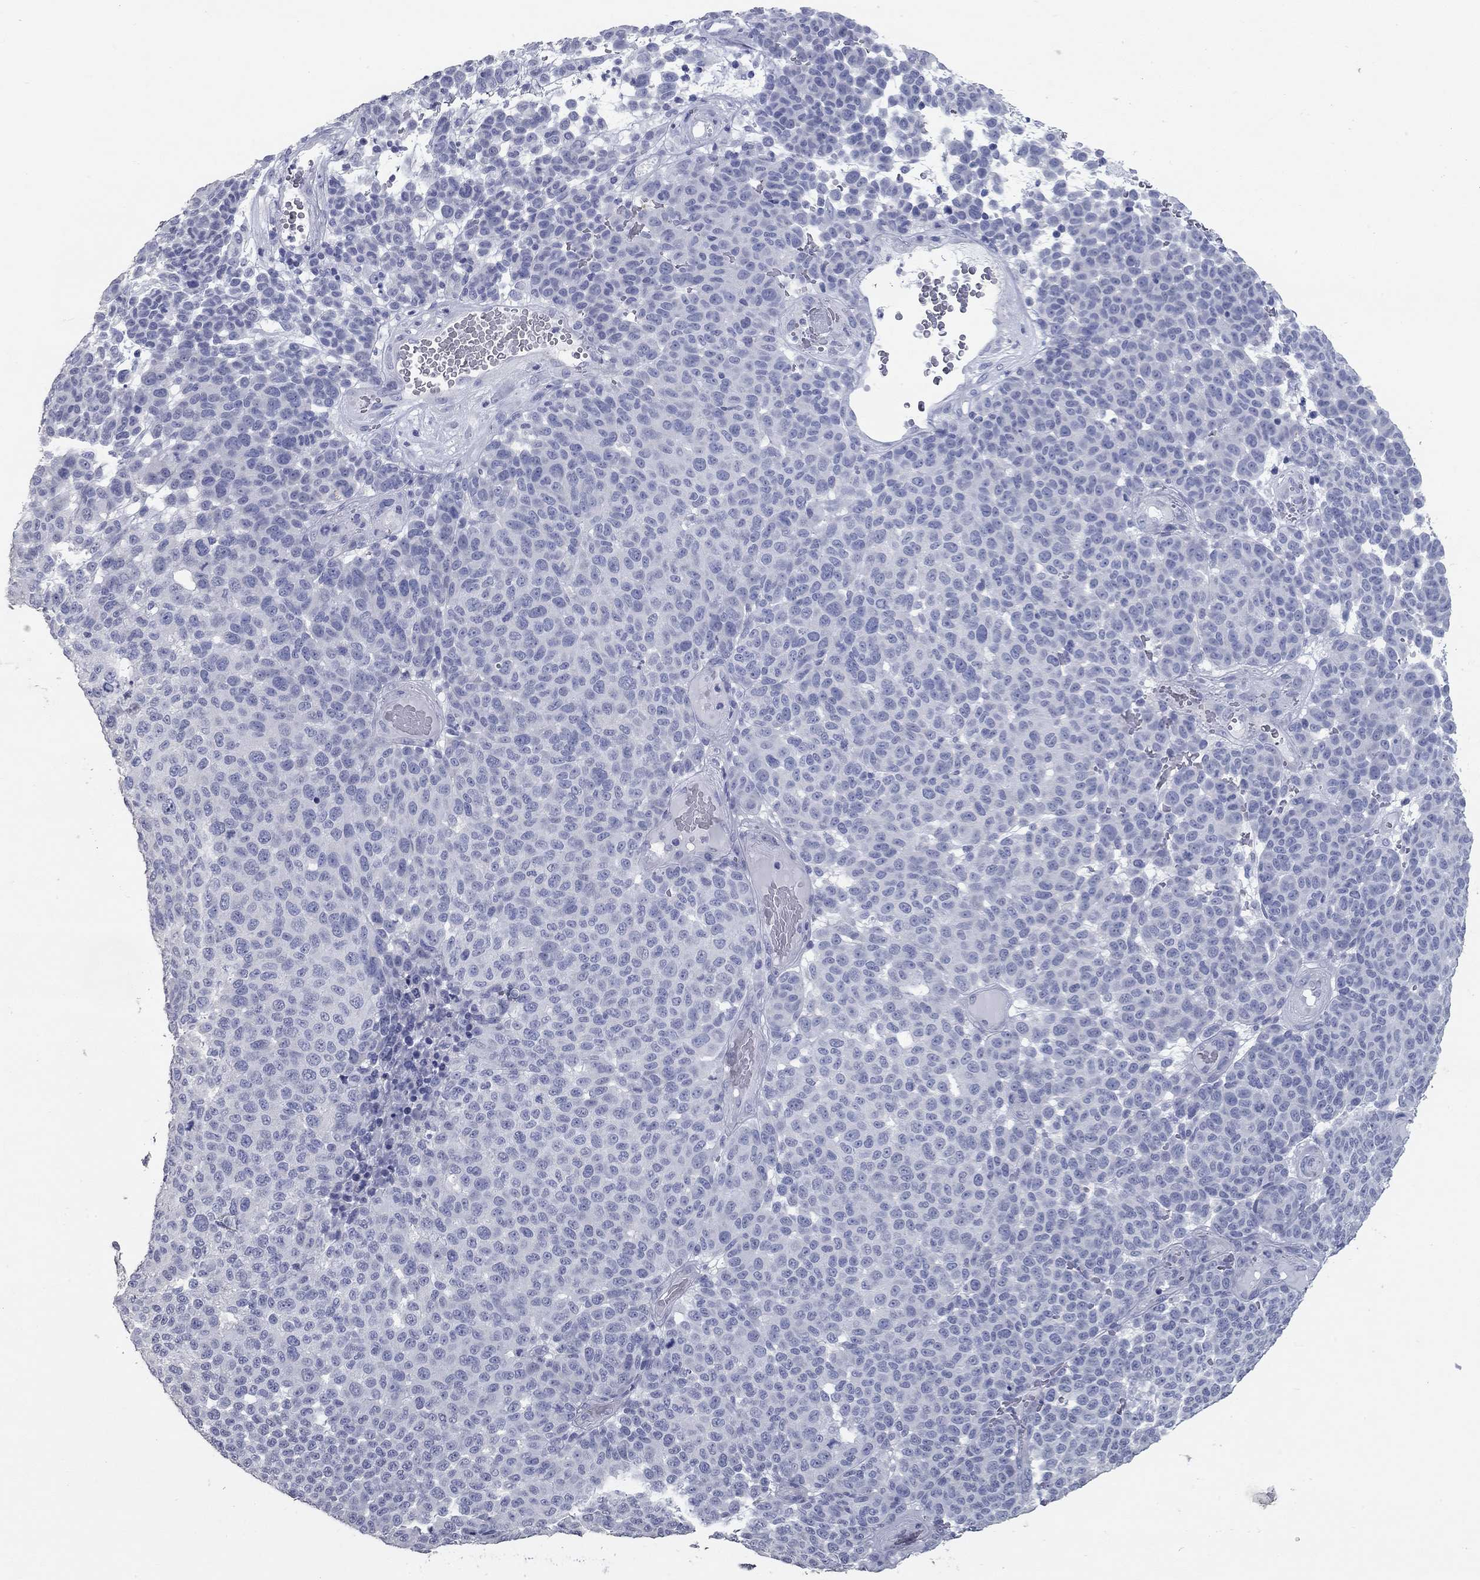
{"staining": {"intensity": "negative", "quantity": "none", "location": "none"}, "tissue": "melanoma", "cell_type": "Tumor cells", "image_type": "cancer", "snomed": [{"axis": "morphology", "description": "Malignant melanoma, NOS"}, {"axis": "topography", "description": "Skin"}], "caption": "Human melanoma stained for a protein using immunohistochemistry demonstrates no expression in tumor cells.", "gene": "TAC1", "patient": {"sex": "male", "age": 59}}